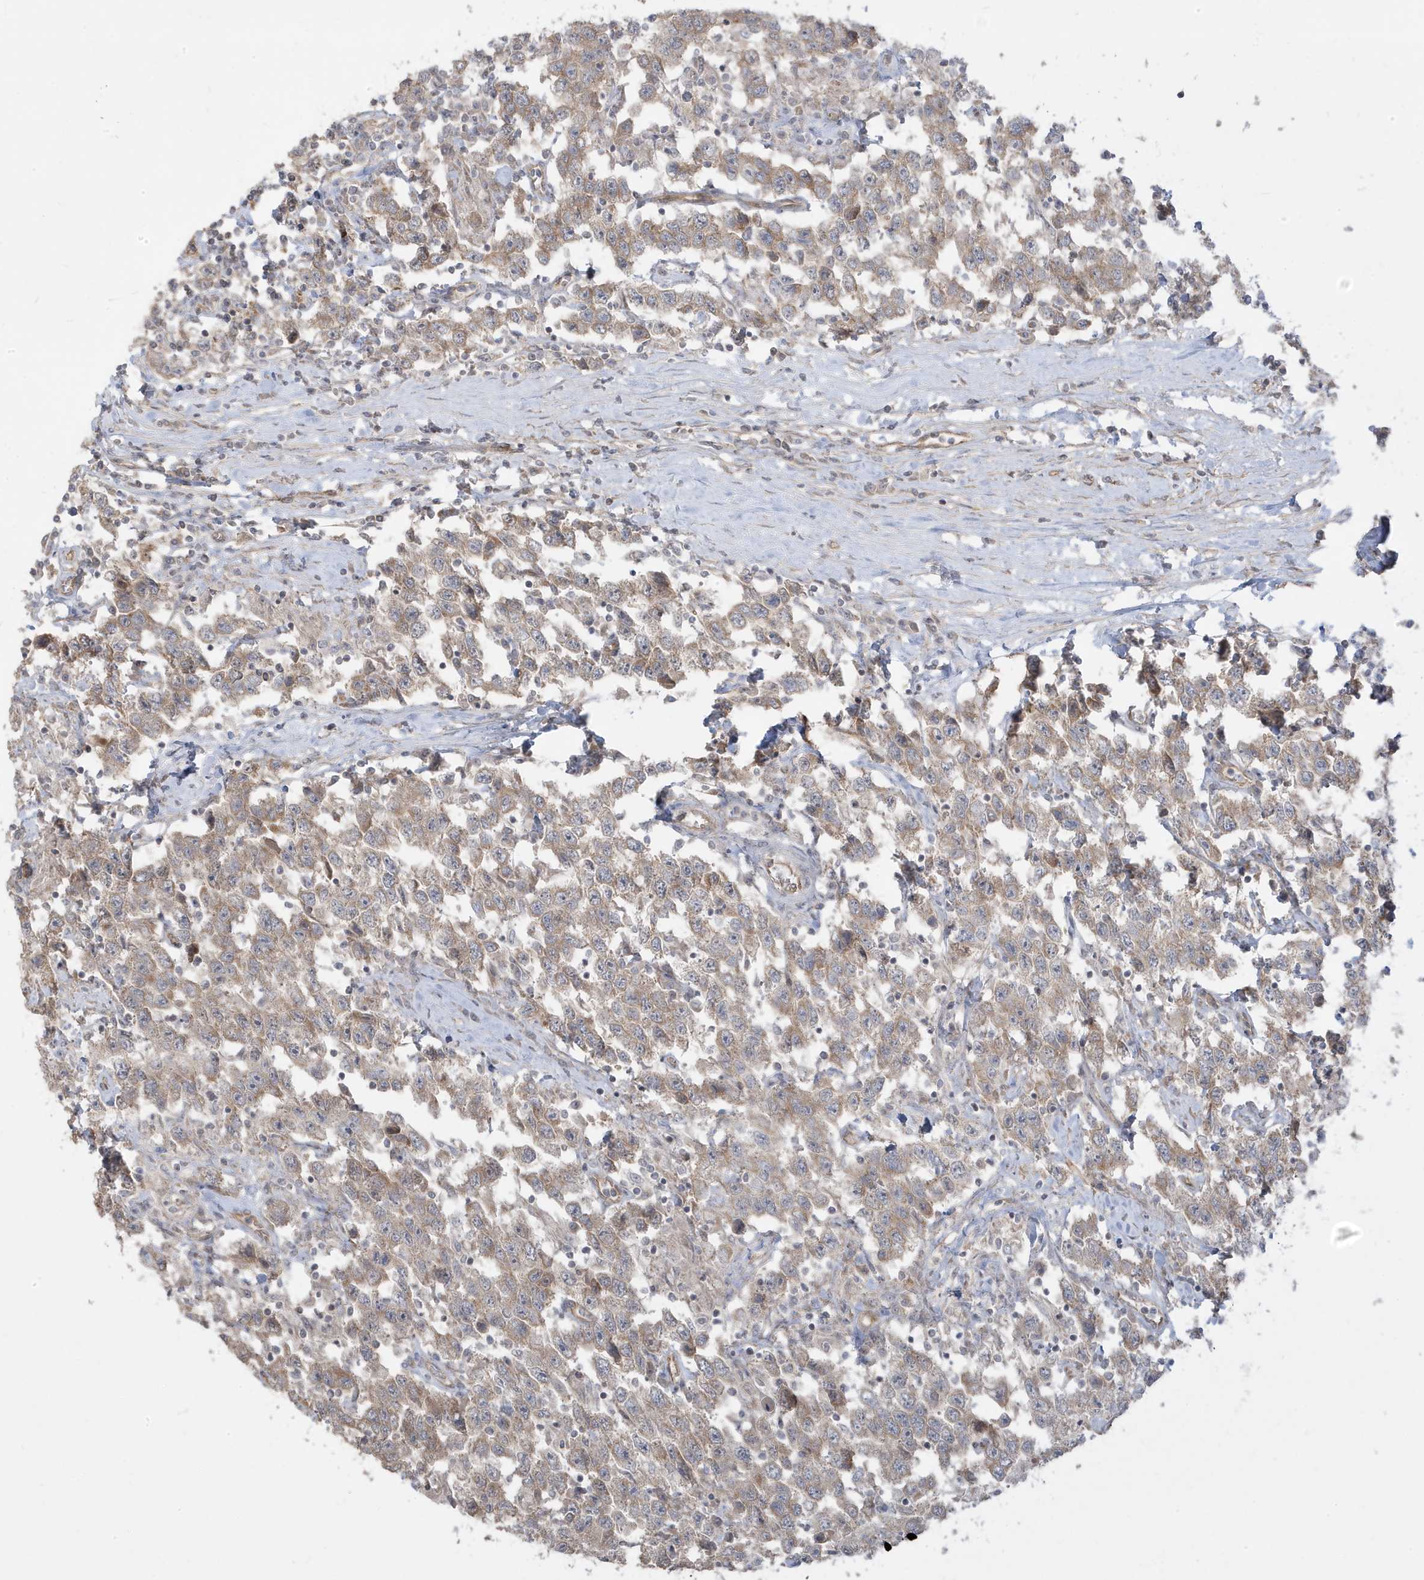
{"staining": {"intensity": "weak", "quantity": ">75%", "location": "cytoplasmic/membranous"}, "tissue": "testis cancer", "cell_type": "Tumor cells", "image_type": "cancer", "snomed": [{"axis": "morphology", "description": "Seminoma, NOS"}, {"axis": "topography", "description": "Testis"}], "caption": "A high-resolution photomicrograph shows immunohistochemistry staining of testis seminoma, which reveals weak cytoplasmic/membranous positivity in approximately >75% of tumor cells. (DAB IHC, brown staining for protein, blue staining for nuclei).", "gene": "DNAJC12", "patient": {"sex": "male", "age": 41}}